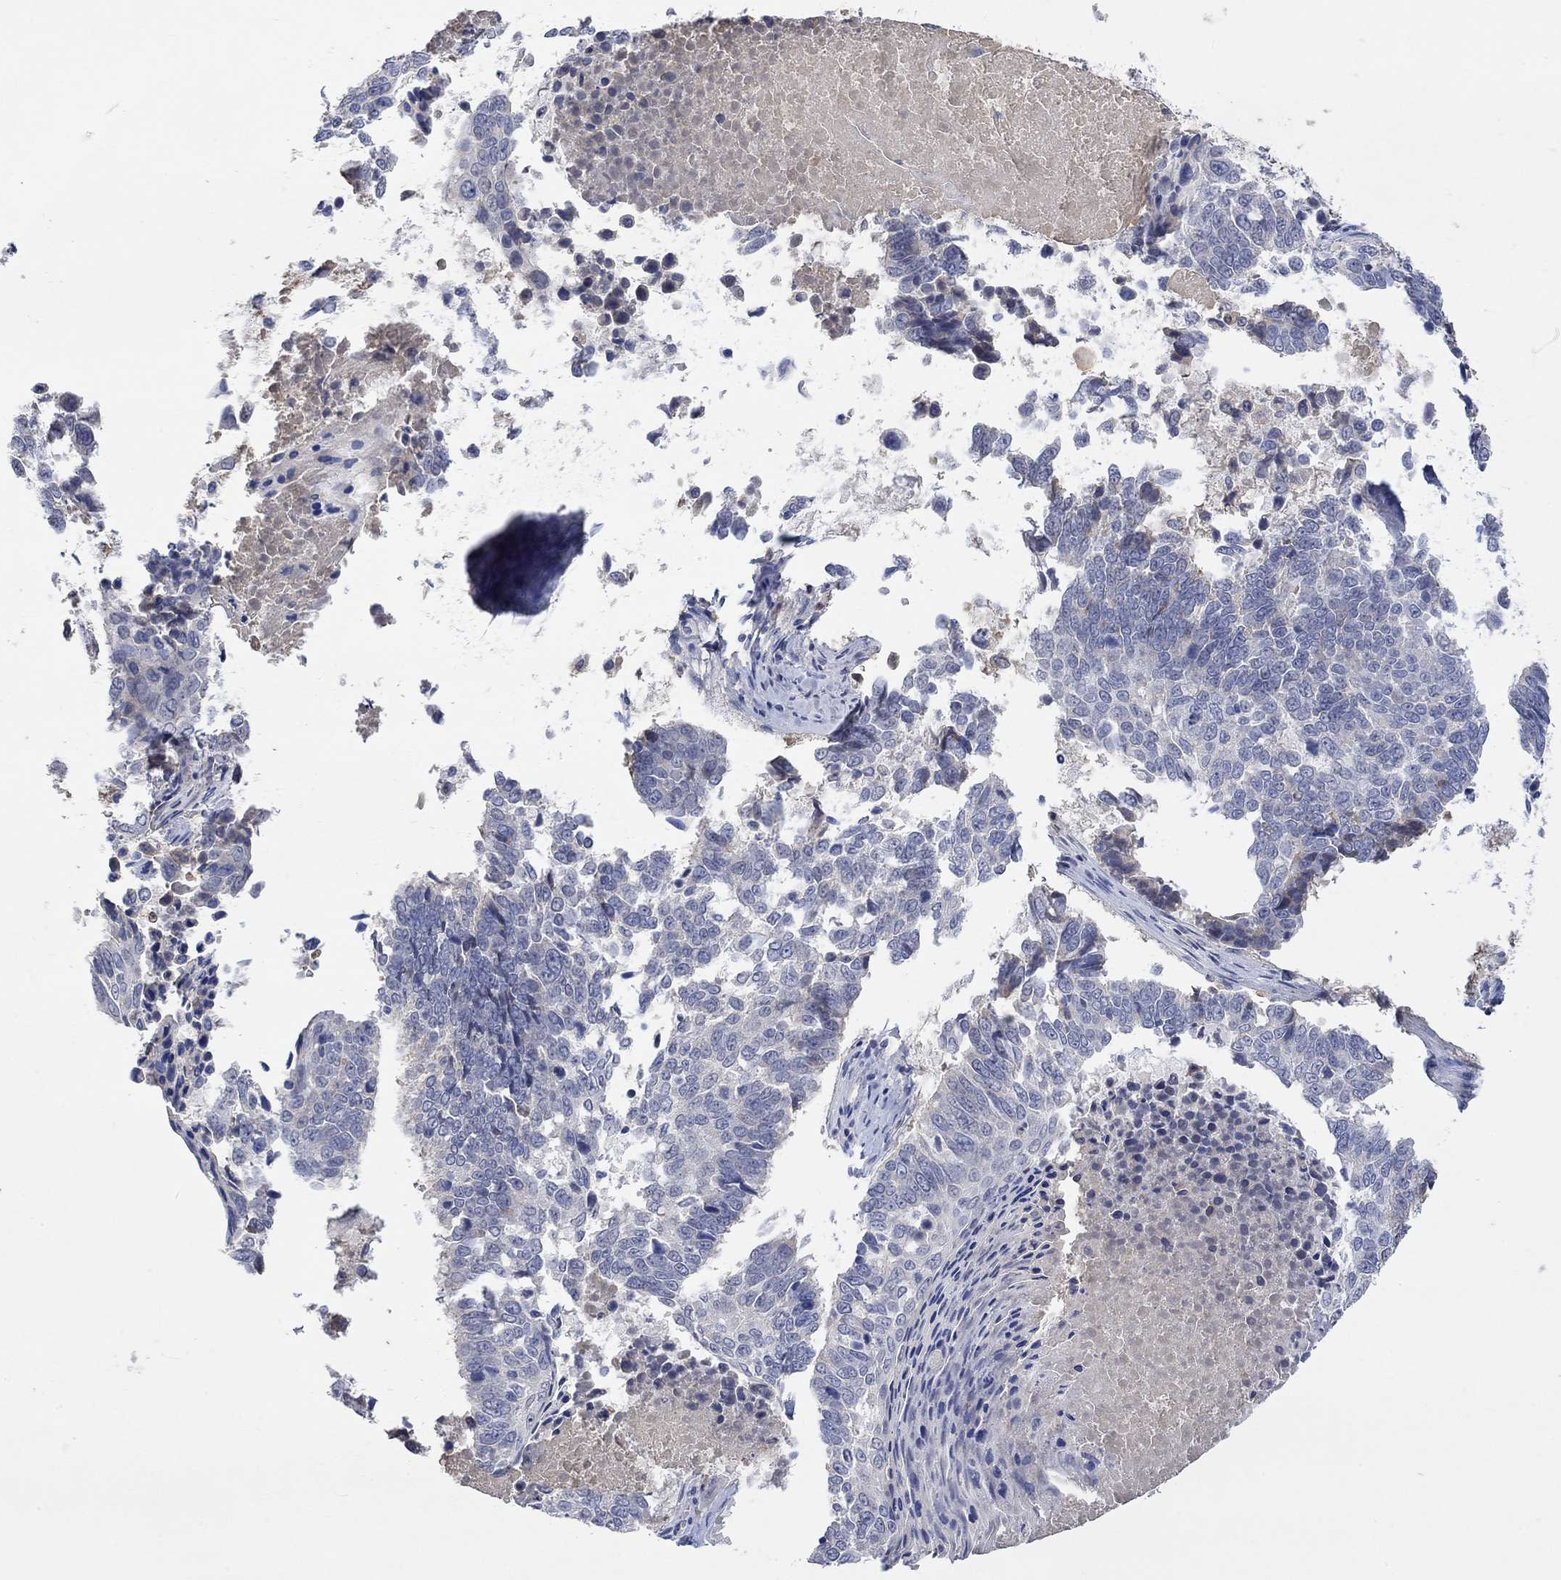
{"staining": {"intensity": "negative", "quantity": "none", "location": "none"}, "tissue": "lung cancer", "cell_type": "Tumor cells", "image_type": "cancer", "snomed": [{"axis": "morphology", "description": "Squamous cell carcinoma, NOS"}, {"axis": "topography", "description": "Lung"}], "caption": "This is a micrograph of immunohistochemistry (IHC) staining of squamous cell carcinoma (lung), which shows no staining in tumor cells.", "gene": "MSTN", "patient": {"sex": "male", "age": 73}}